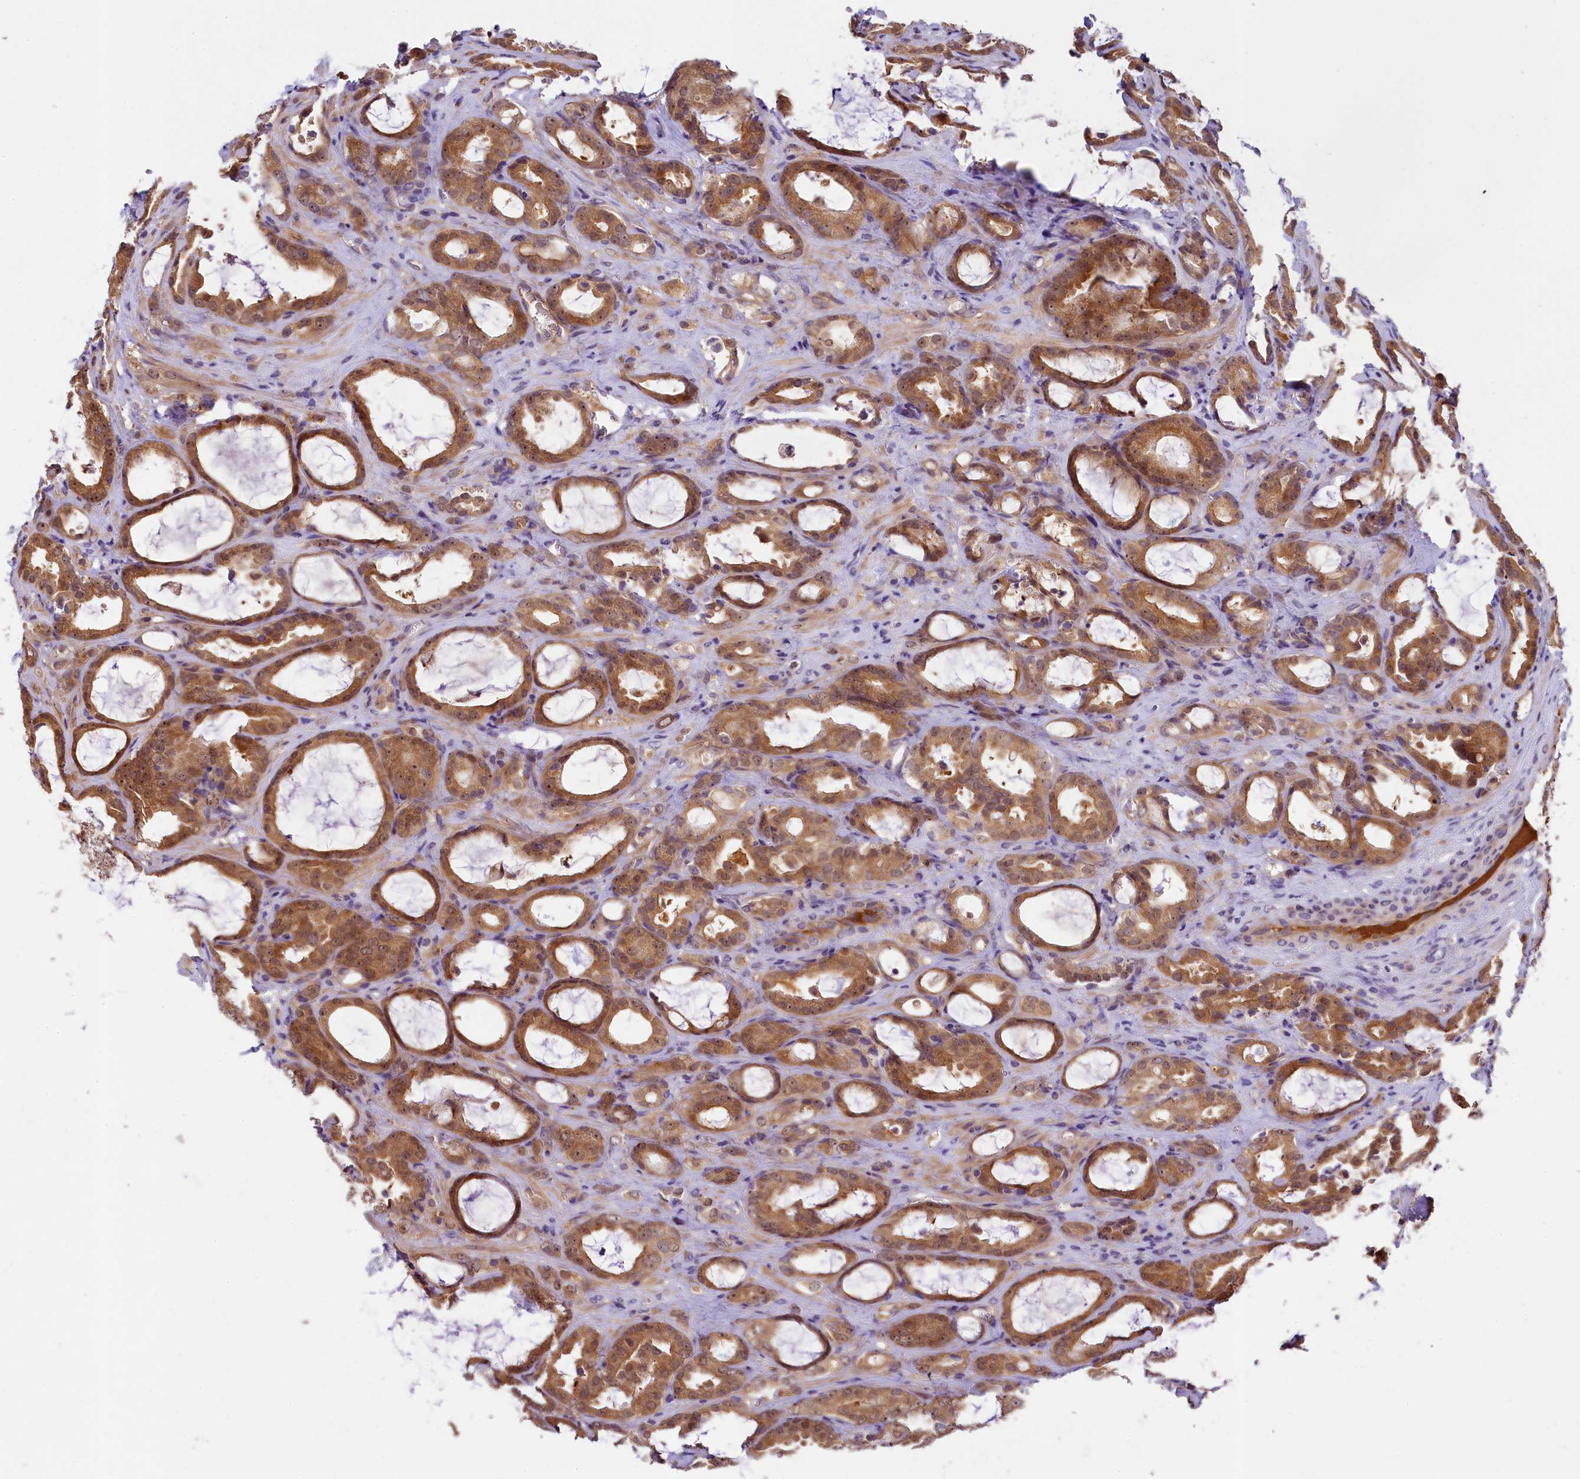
{"staining": {"intensity": "moderate", "quantity": ">75%", "location": "cytoplasmic/membranous"}, "tissue": "prostate cancer", "cell_type": "Tumor cells", "image_type": "cancer", "snomed": [{"axis": "morphology", "description": "Adenocarcinoma, High grade"}, {"axis": "topography", "description": "Prostate"}], "caption": "High-magnification brightfield microscopy of prostate cancer stained with DAB (brown) and counterstained with hematoxylin (blue). tumor cells exhibit moderate cytoplasmic/membranous expression is seen in approximately>75% of cells.", "gene": "UBXN6", "patient": {"sex": "male", "age": 72}}